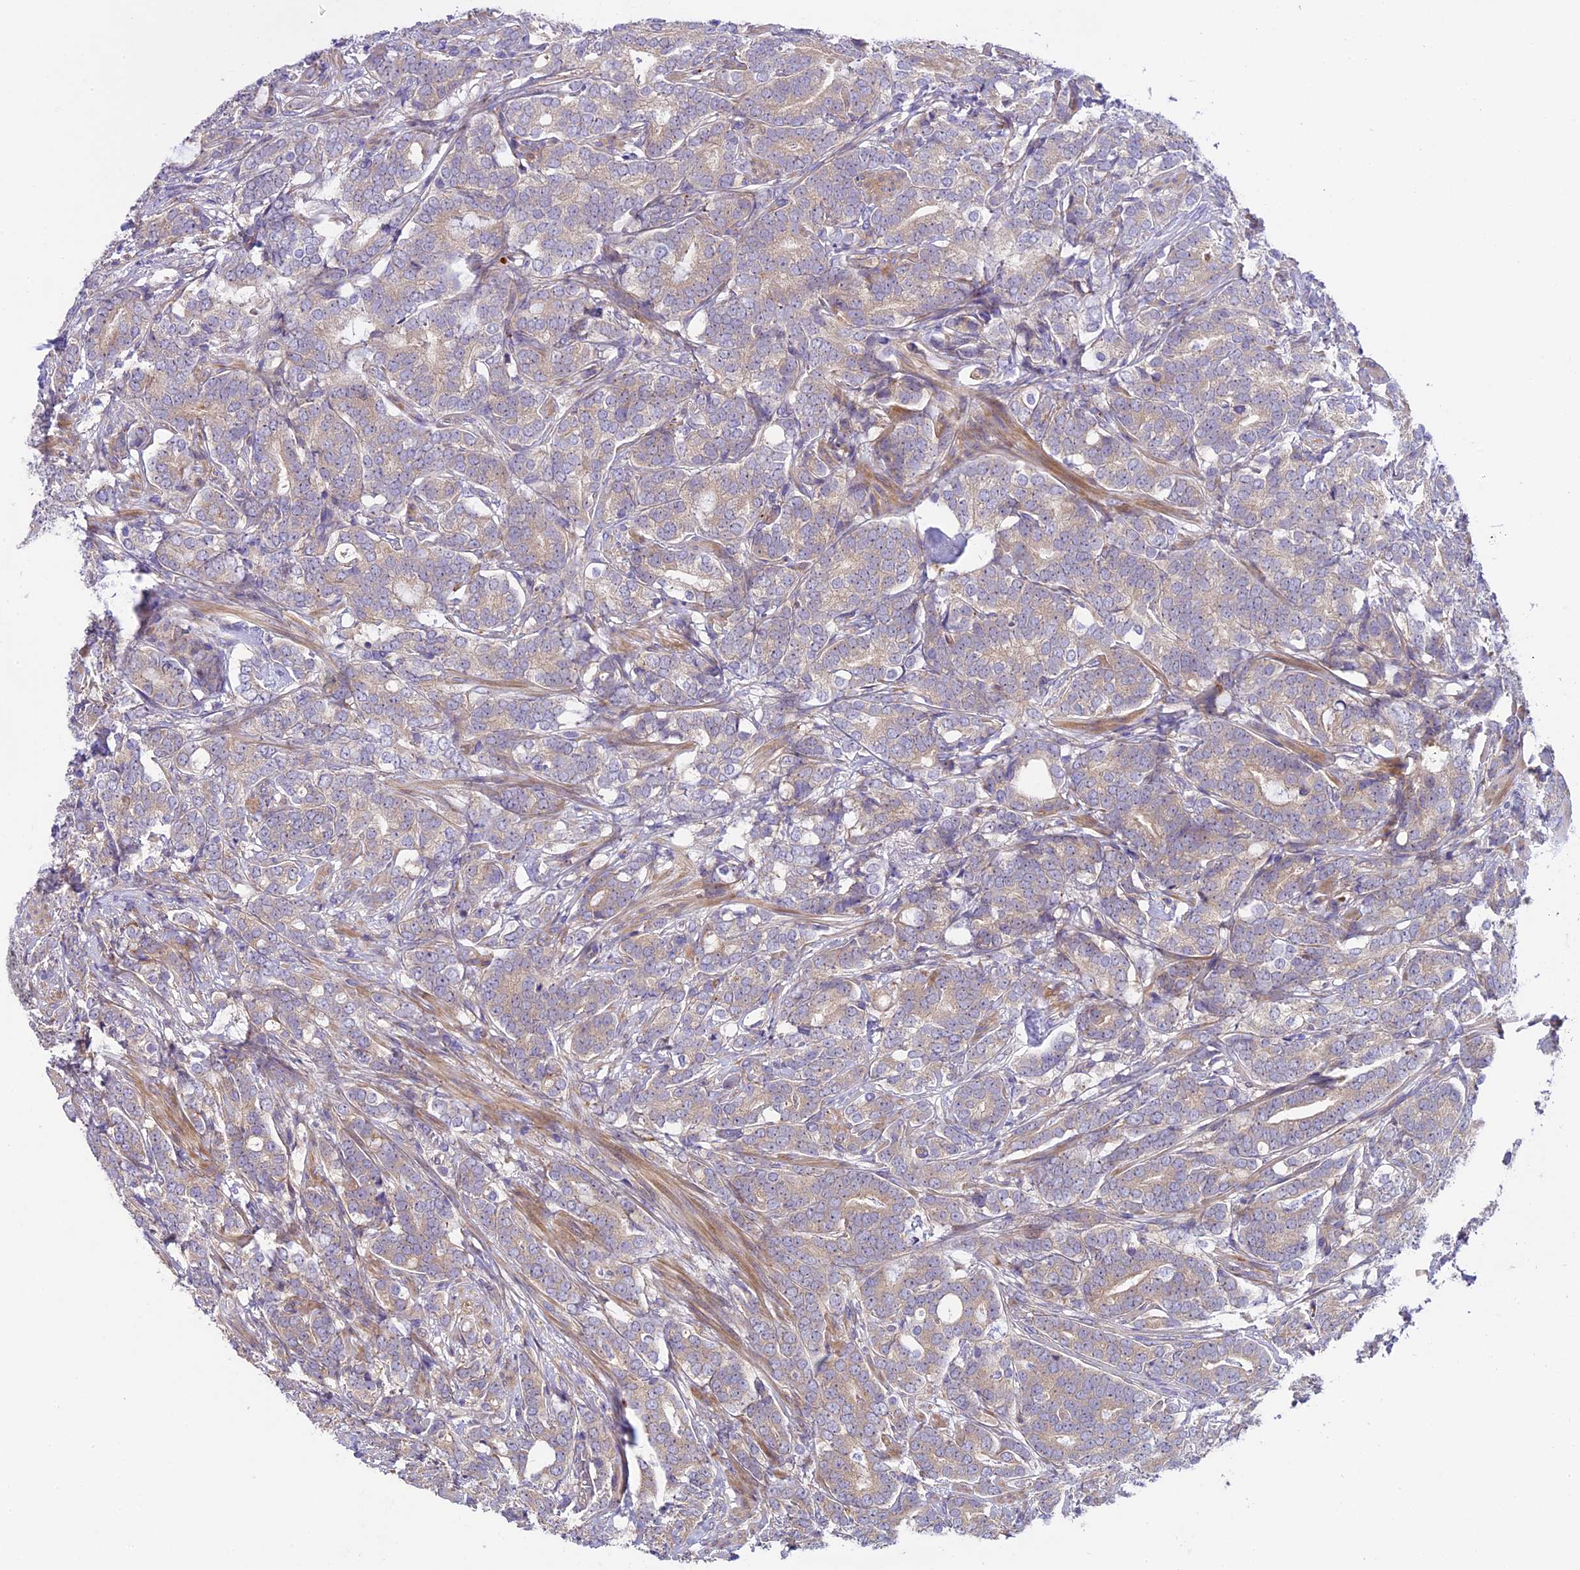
{"staining": {"intensity": "weak", "quantity": "<25%", "location": "cytoplasmic/membranous"}, "tissue": "prostate cancer", "cell_type": "Tumor cells", "image_type": "cancer", "snomed": [{"axis": "morphology", "description": "Adenocarcinoma, Low grade"}, {"axis": "topography", "description": "Prostate"}], "caption": "An IHC image of adenocarcinoma (low-grade) (prostate) is shown. There is no staining in tumor cells of adenocarcinoma (low-grade) (prostate). (DAB immunohistochemistry visualized using brightfield microscopy, high magnification).", "gene": "SPIRE1", "patient": {"sex": "male", "age": 71}}